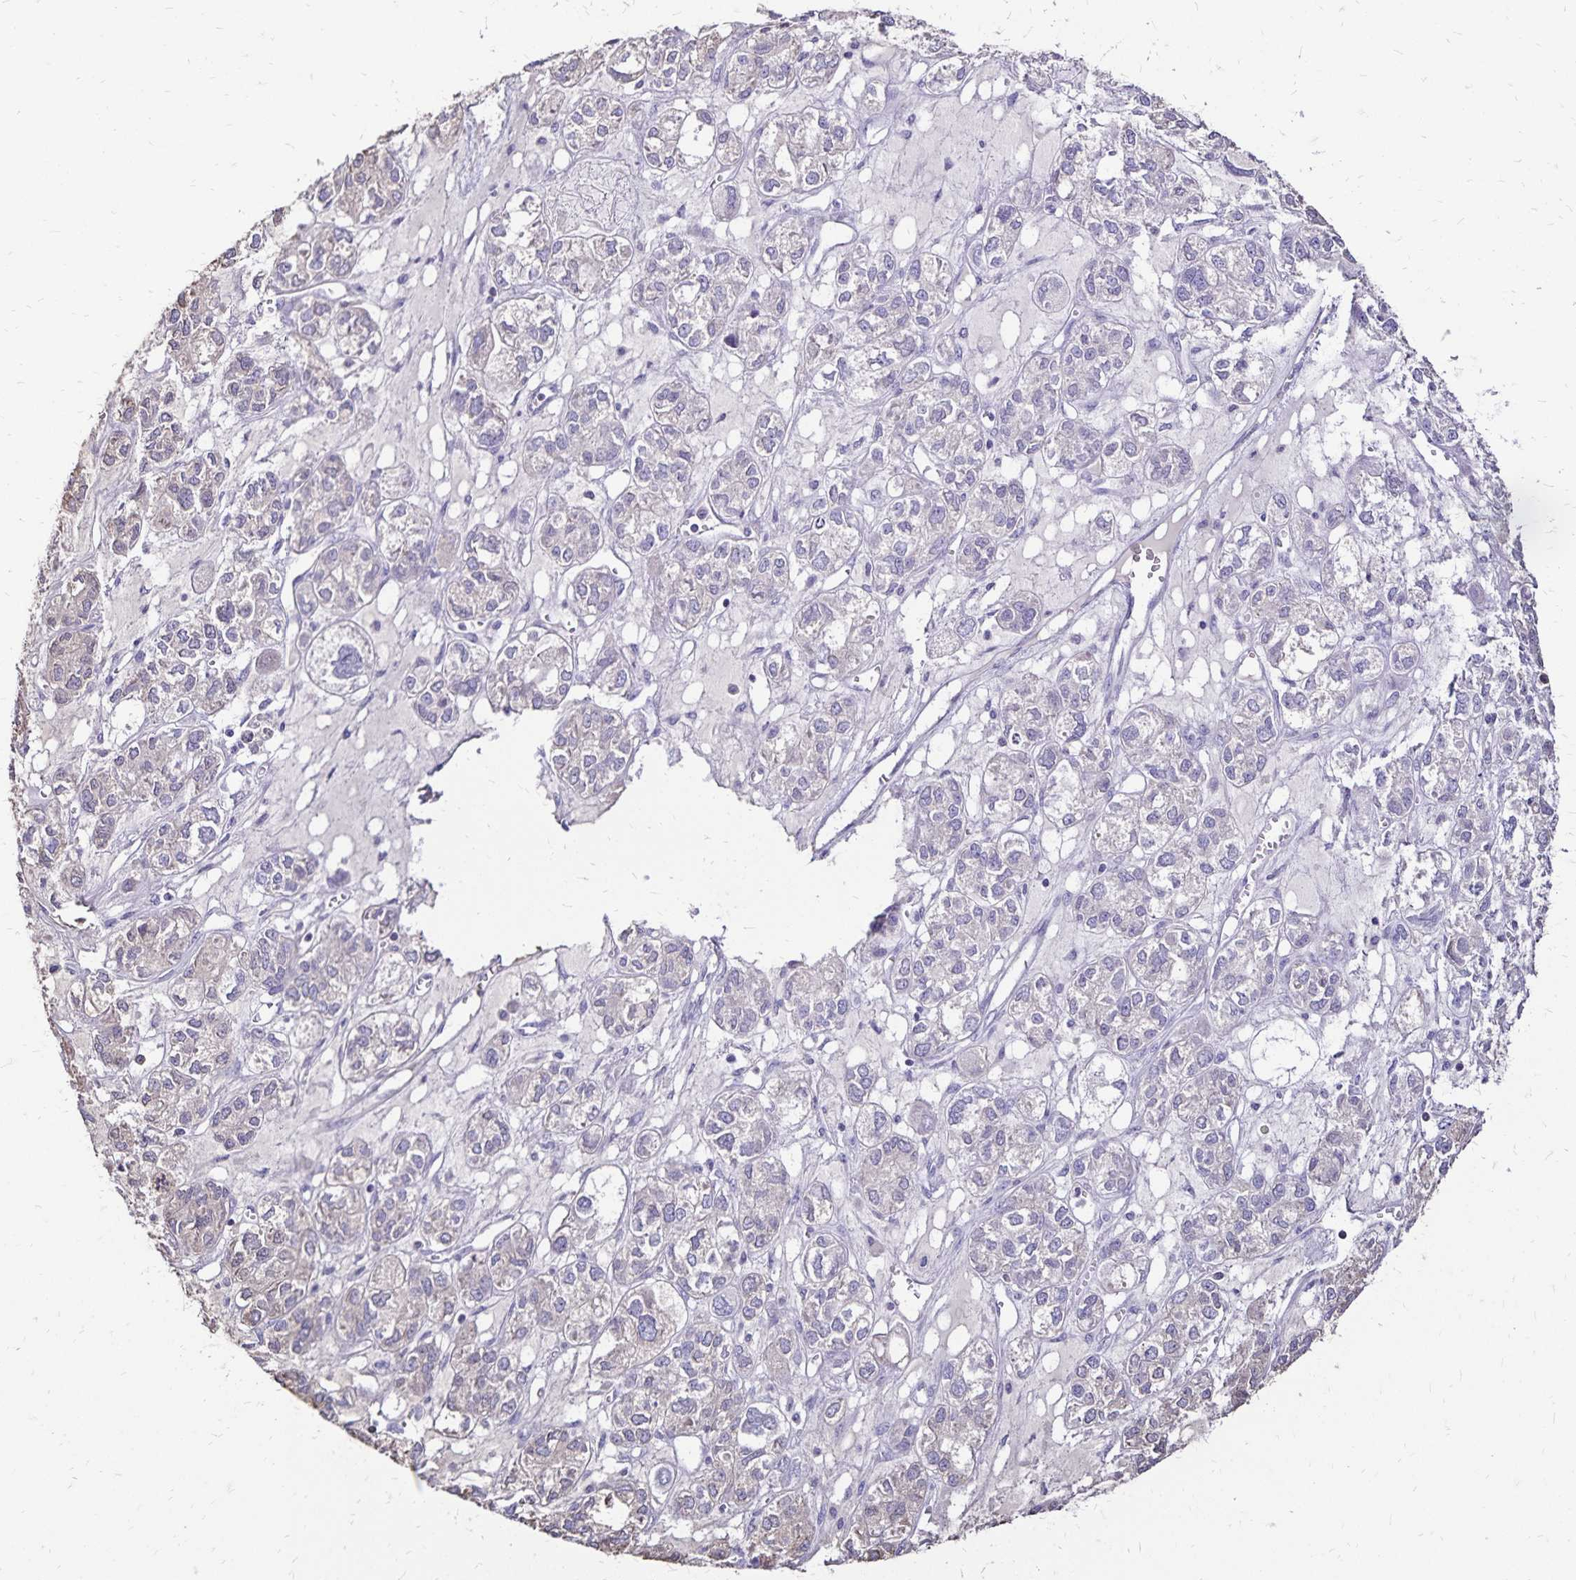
{"staining": {"intensity": "negative", "quantity": "none", "location": "none"}, "tissue": "ovarian cancer", "cell_type": "Tumor cells", "image_type": "cancer", "snomed": [{"axis": "morphology", "description": "Carcinoma, endometroid"}, {"axis": "topography", "description": "Ovary"}], "caption": "Tumor cells show no significant staining in endometroid carcinoma (ovarian). (DAB (3,3'-diaminobenzidine) IHC, high magnification).", "gene": "KISS1", "patient": {"sex": "female", "age": 64}}